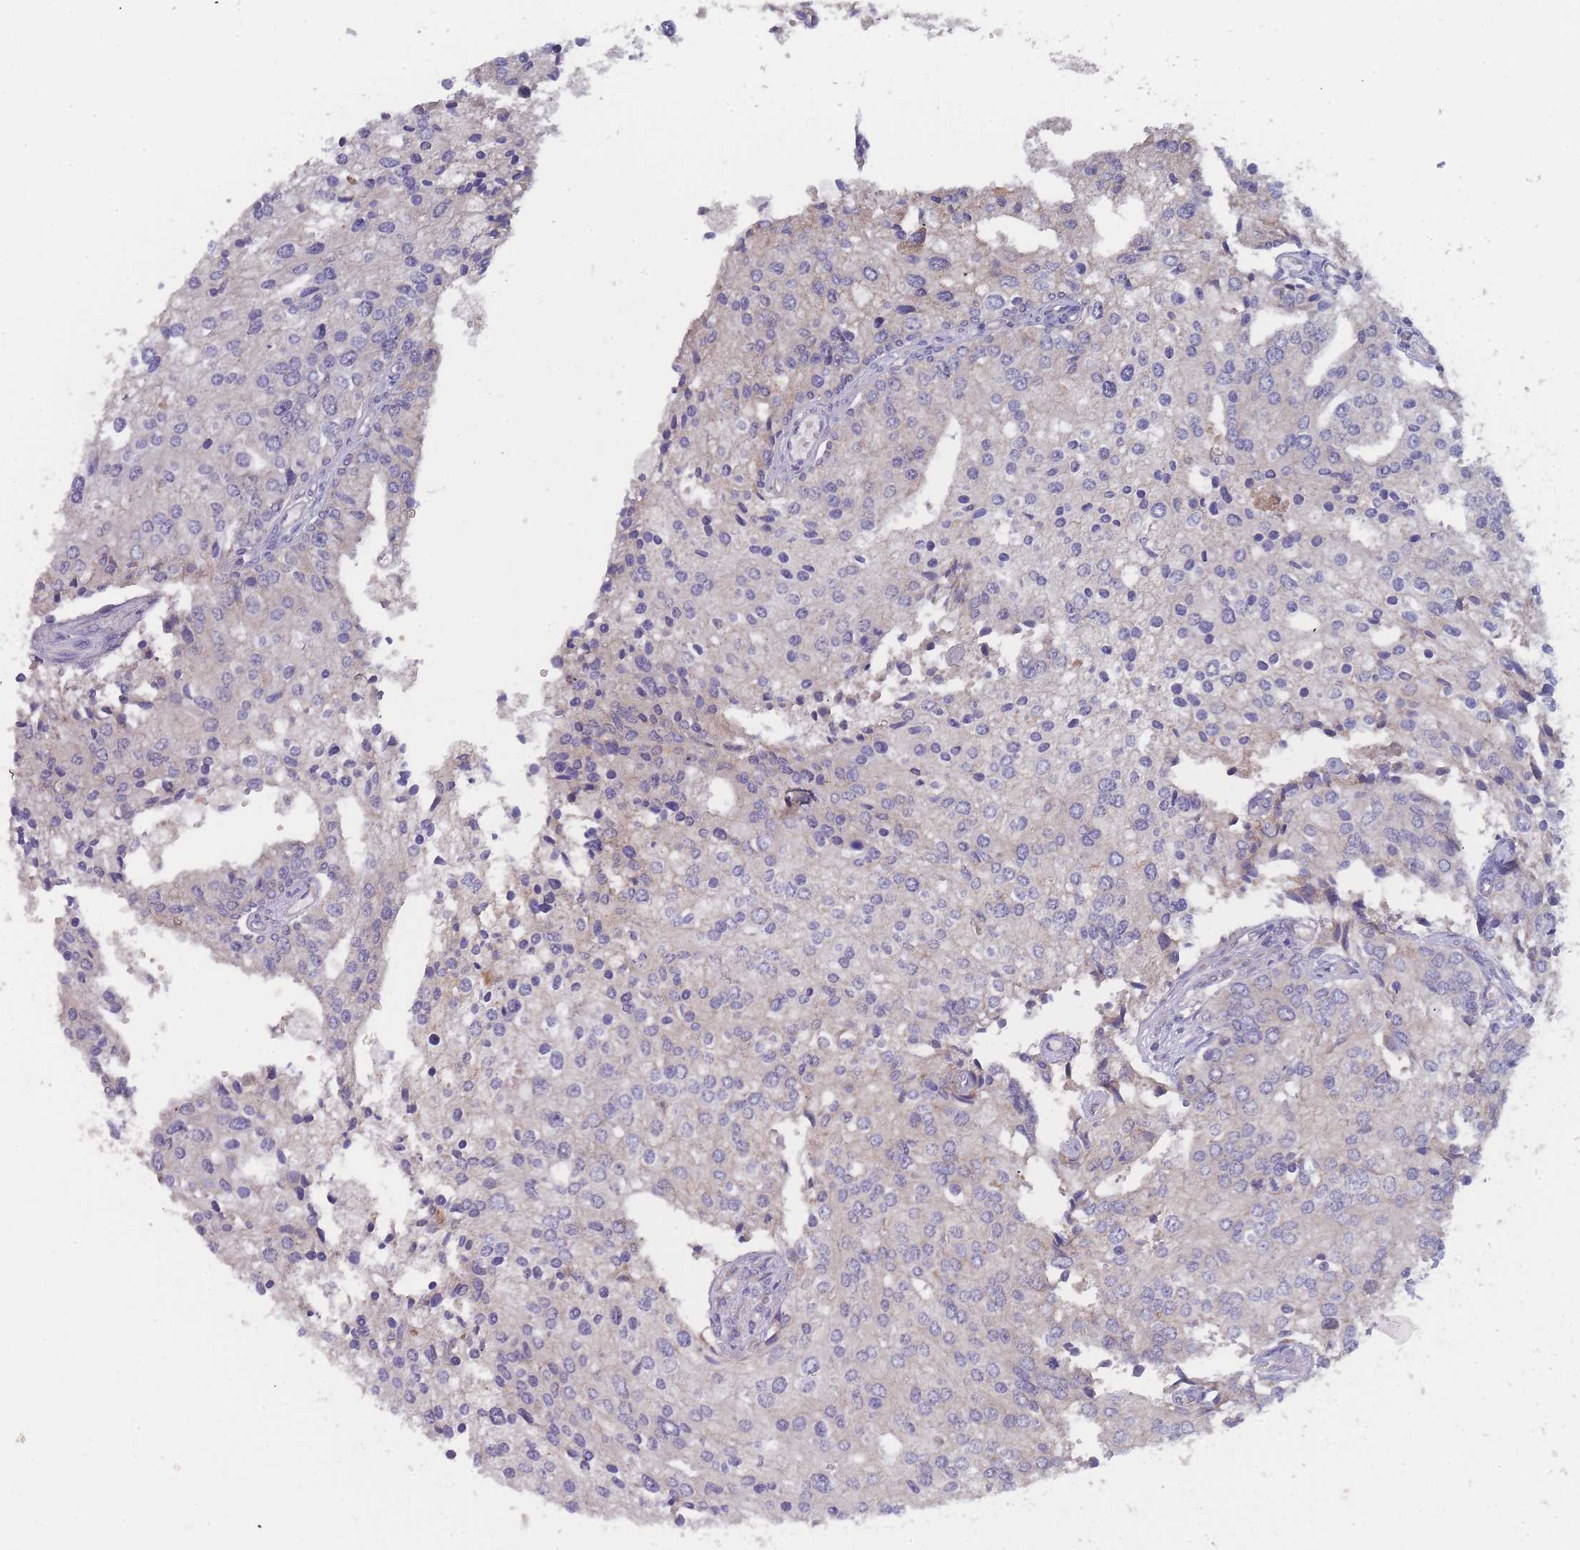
{"staining": {"intensity": "weak", "quantity": "25%-75%", "location": "cytoplasmic/membranous"}, "tissue": "prostate cancer", "cell_type": "Tumor cells", "image_type": "cancer", "snomed": [{"axis": "morphology", "description": "Adenocarcinoma, High grade"}, {"axis": "topography", "description": "Prostate"}], "caption": "Prostate cancer (high-grade adenocarcinoma) was stained to show a protein in brown. There is low levels of weak cytoplasmic/membranous expression in about 25%-75% of tumor cells.", "gene": "NUB1", "patient": {"sex": "male", "age": 62}}